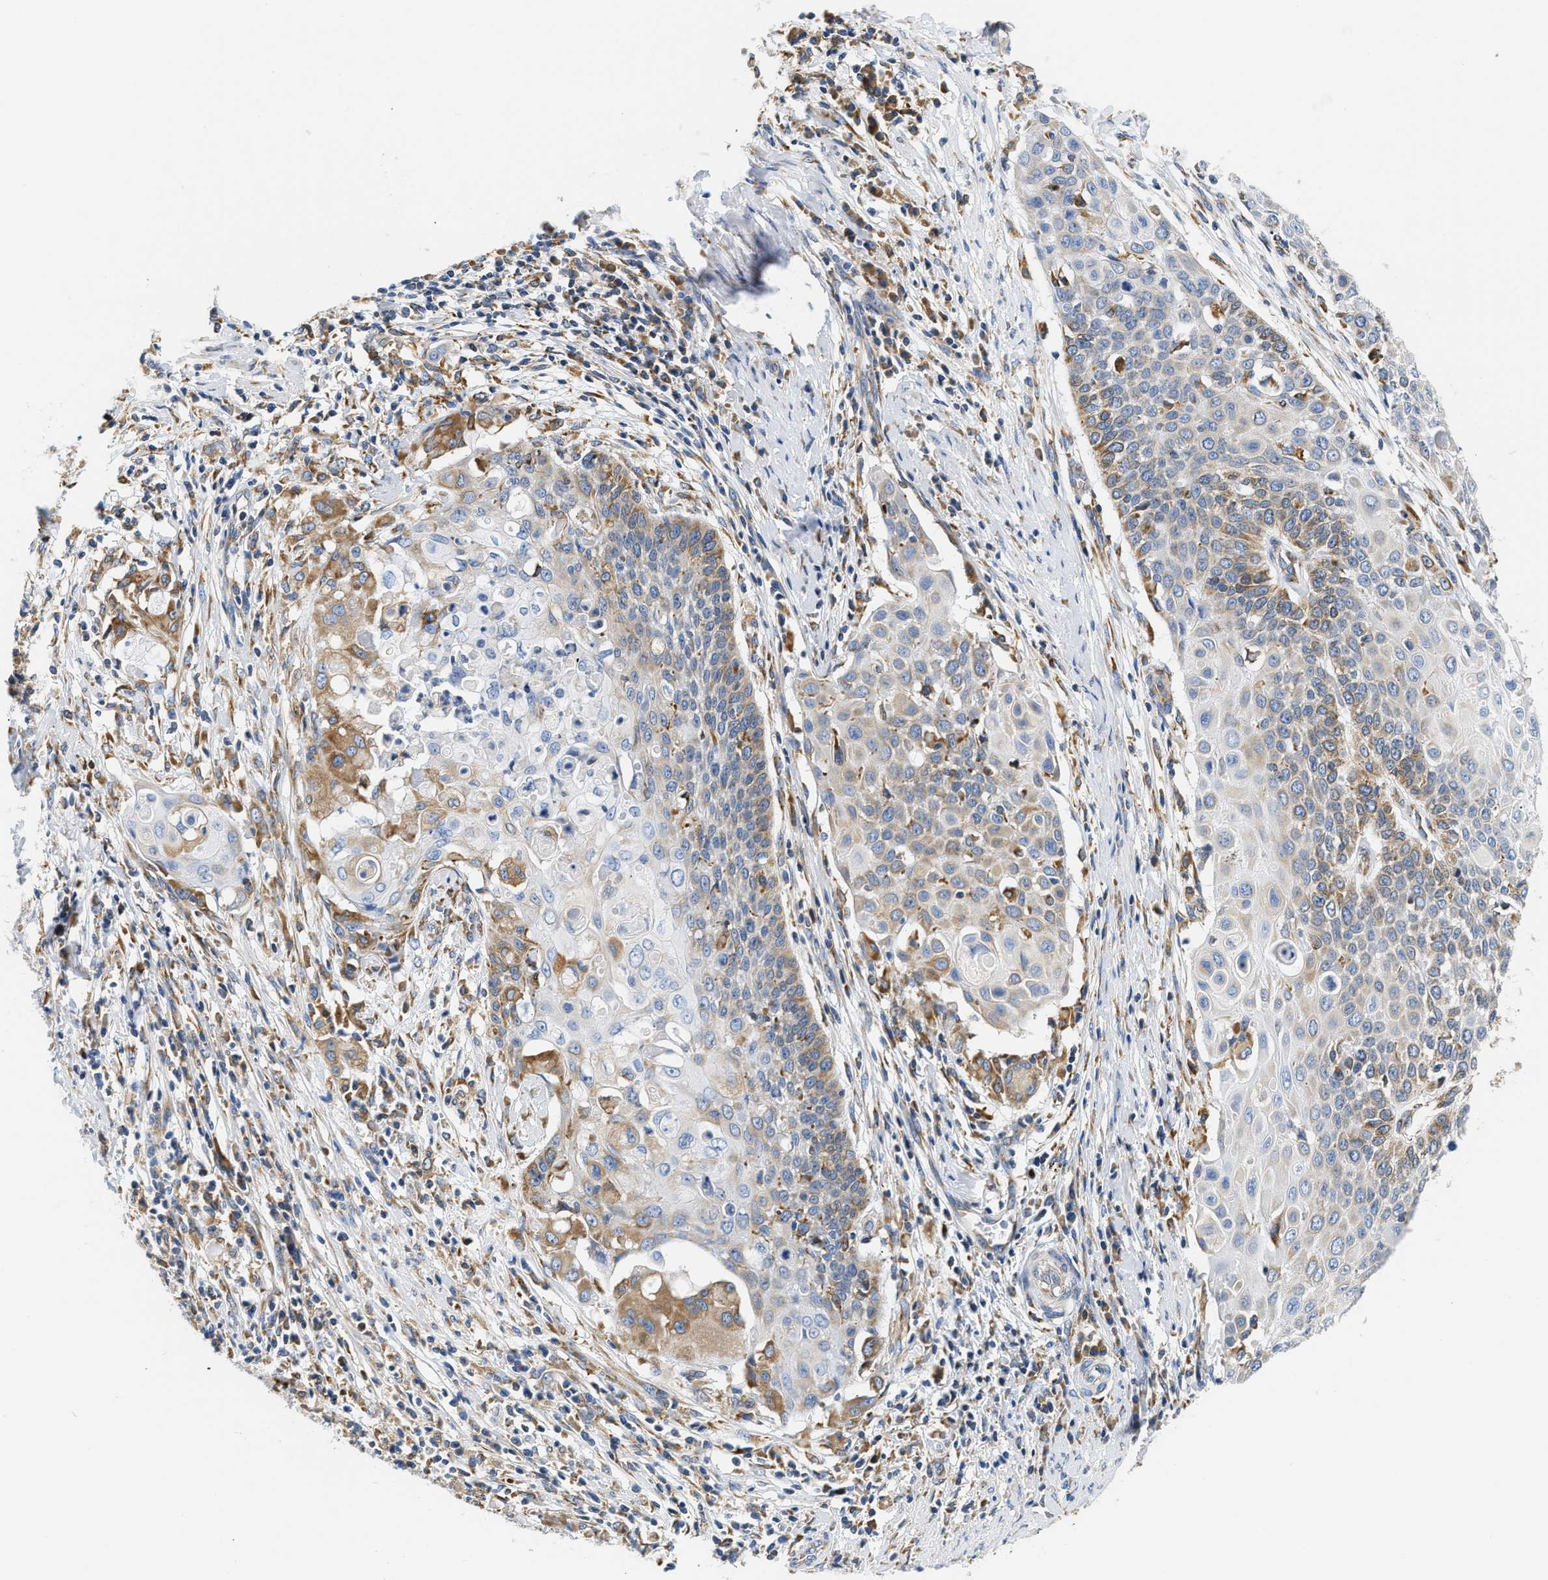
{"staining": {"intensity": "moderate", "quantity": "<25%", "location": "cytoplasmic/membranous"}, "tissue": "cervical cancer", "cell_type": "Tumor cells", "image_type": "cancer", "snomed": [{"axis": "morphology", "description": "Squamous cell carcinoma, NOS"}, {"axis": "topography", "description": "Cervix"}], "caption": "Protein staining reveals moderate cytoplasmic/membranous staining in approximately <25% of tumor cells in cervical cancer.", "gene": "HDHD3", "patient": {"sex": "female", "age": 39}}